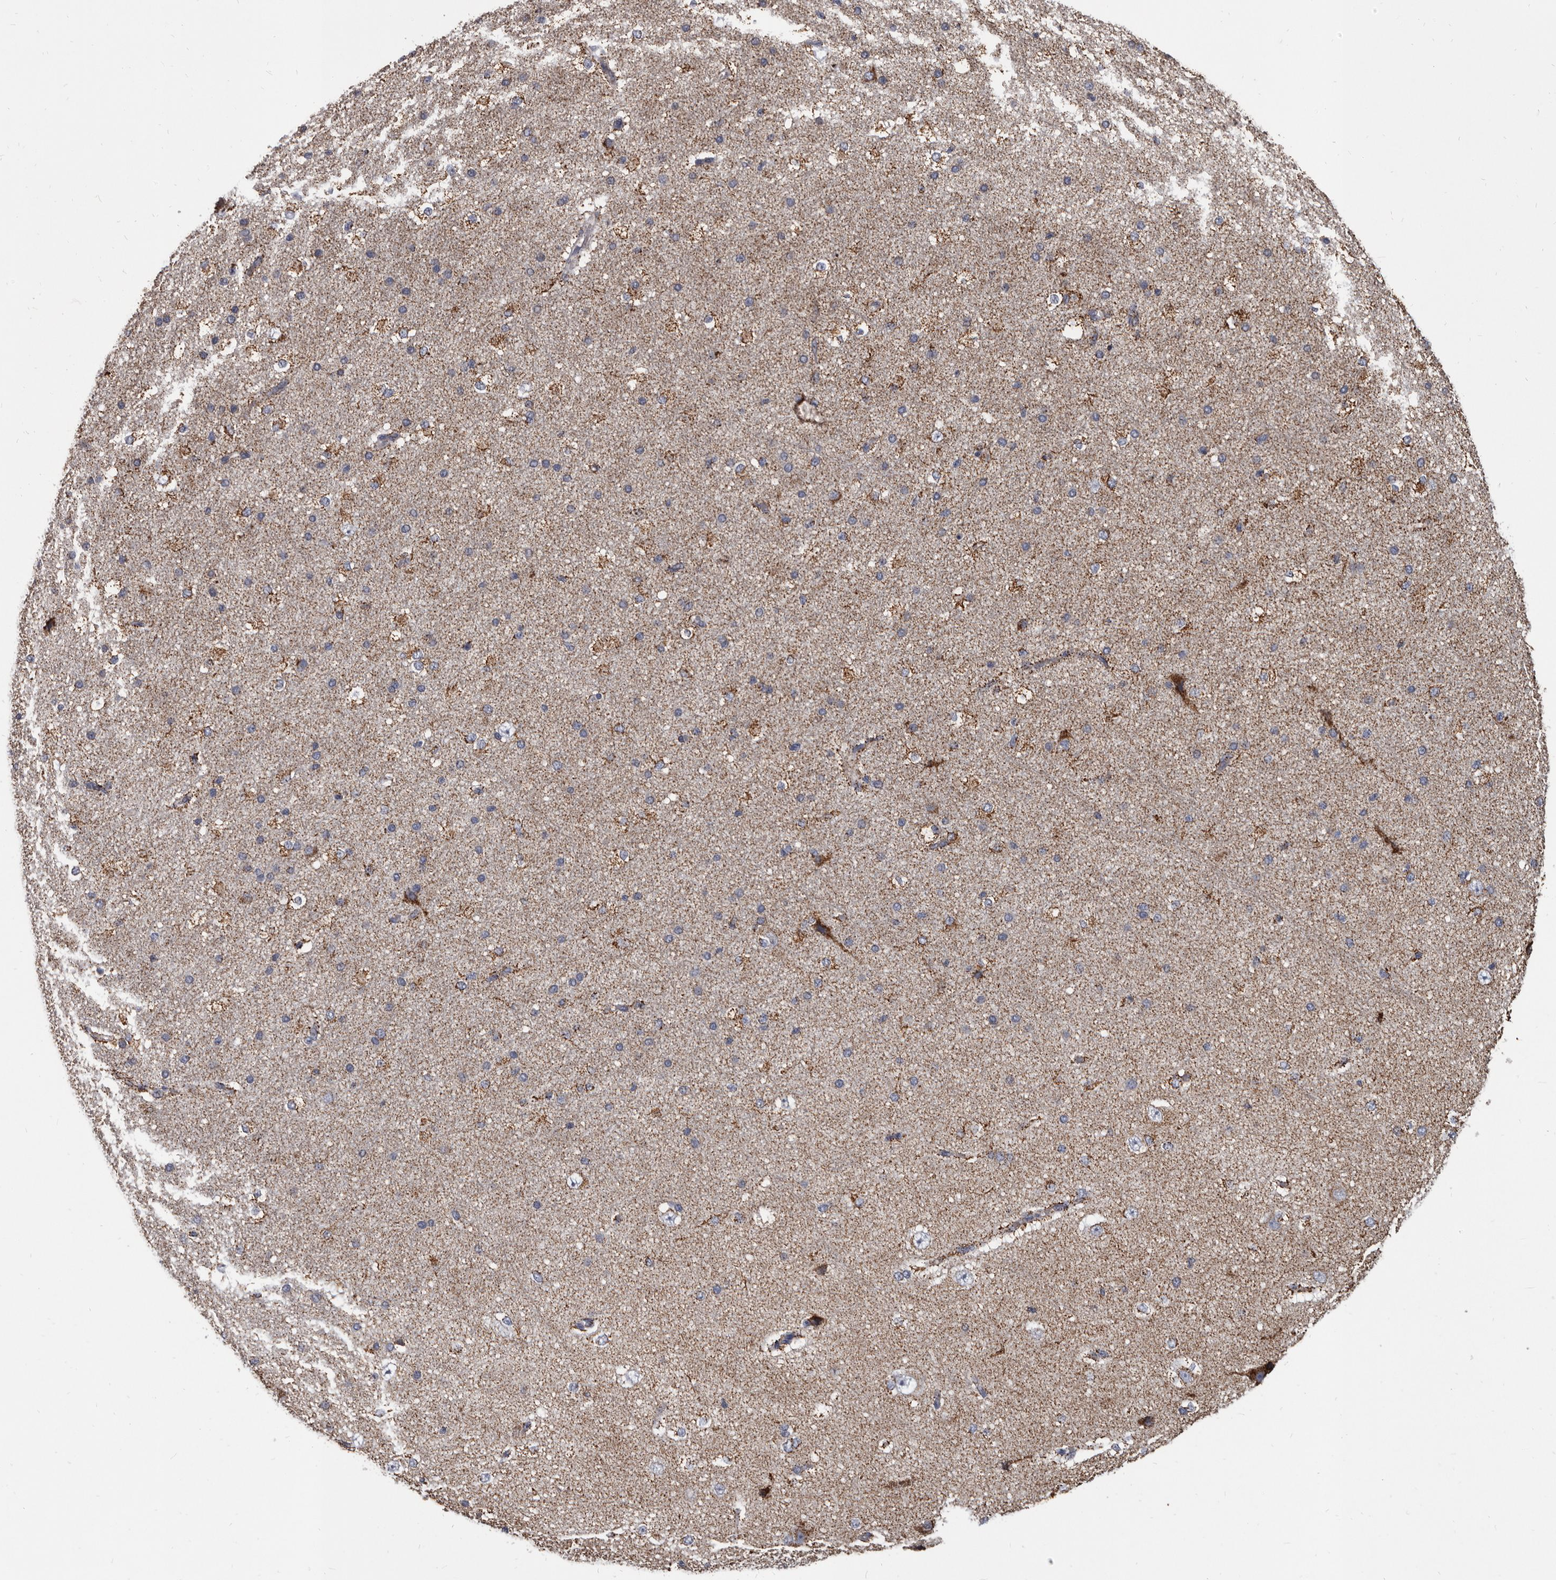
{"staining": {"intensity": "moderate", "quantity": ">75%", "location": "cytoplasmic/membranous"}, "tissue": "cerebral cortex", "cell_type": "Endothelial cells", "image_type": "normal", "snomed": [{"axis": "morphology", "description": "Normal tissue, NOS"}, {"axis": "morphology", "description": "Developmental malformation"}, {"axis": "topography", "description": "Cerebral cortex"}], "caption": "A high-resolution micrograph shows immunohistochemistry (IHC) staining of unremarkable cerebral cortex, which exhibits moderate cytoplasmic/membranous expression in approximately >75% of endothelial cells. (DAB IHC with brightfield microscopy, high magnification).", "gene": "ALDH5A1", "patient": {"sex": "female", "age": 30}}